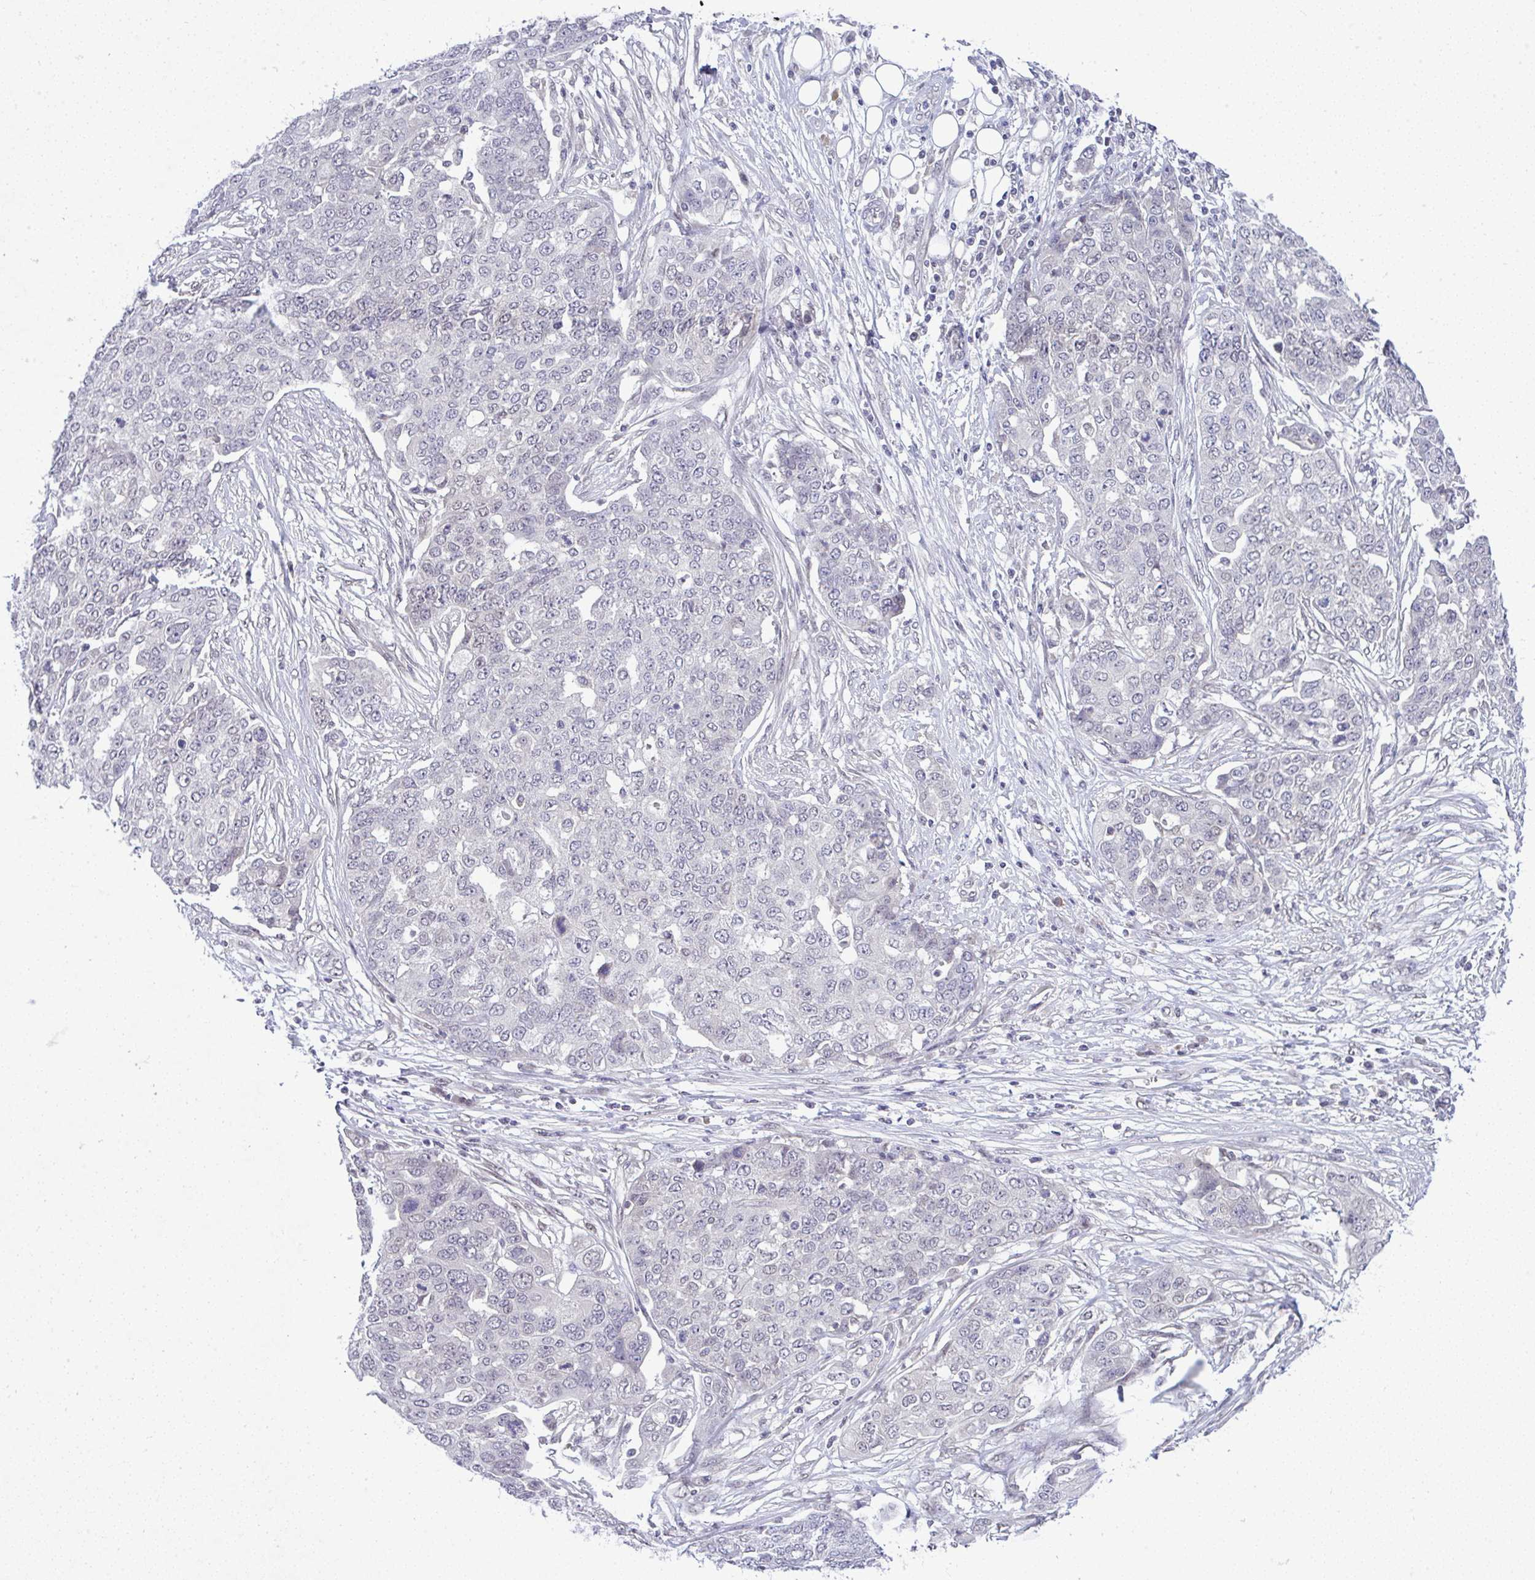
{"staining": {"intensity": "negative", "quantity": "none", "location": "none"}, "tissue": "ovarian cancer", "cell_type": "Tumor cells", "image_type": "cancer", "snomed": [{"axis": "morphology", "description": "Cystadenocarcinoma, serous, NOS"}, {"axis": "topography", "description": "Soft tissue"}, {"axis": "topography", "description": "Ovary"}], "caption": "DAB (3,3'-diaminobenzidine) immunohistochemical staining of ovarian cancer (serous cystadenocarcinoma) reveals no significant positivity in tumor cells.", "gene": "C9orf64", "patient": {"sex": "female", "age": 57}}